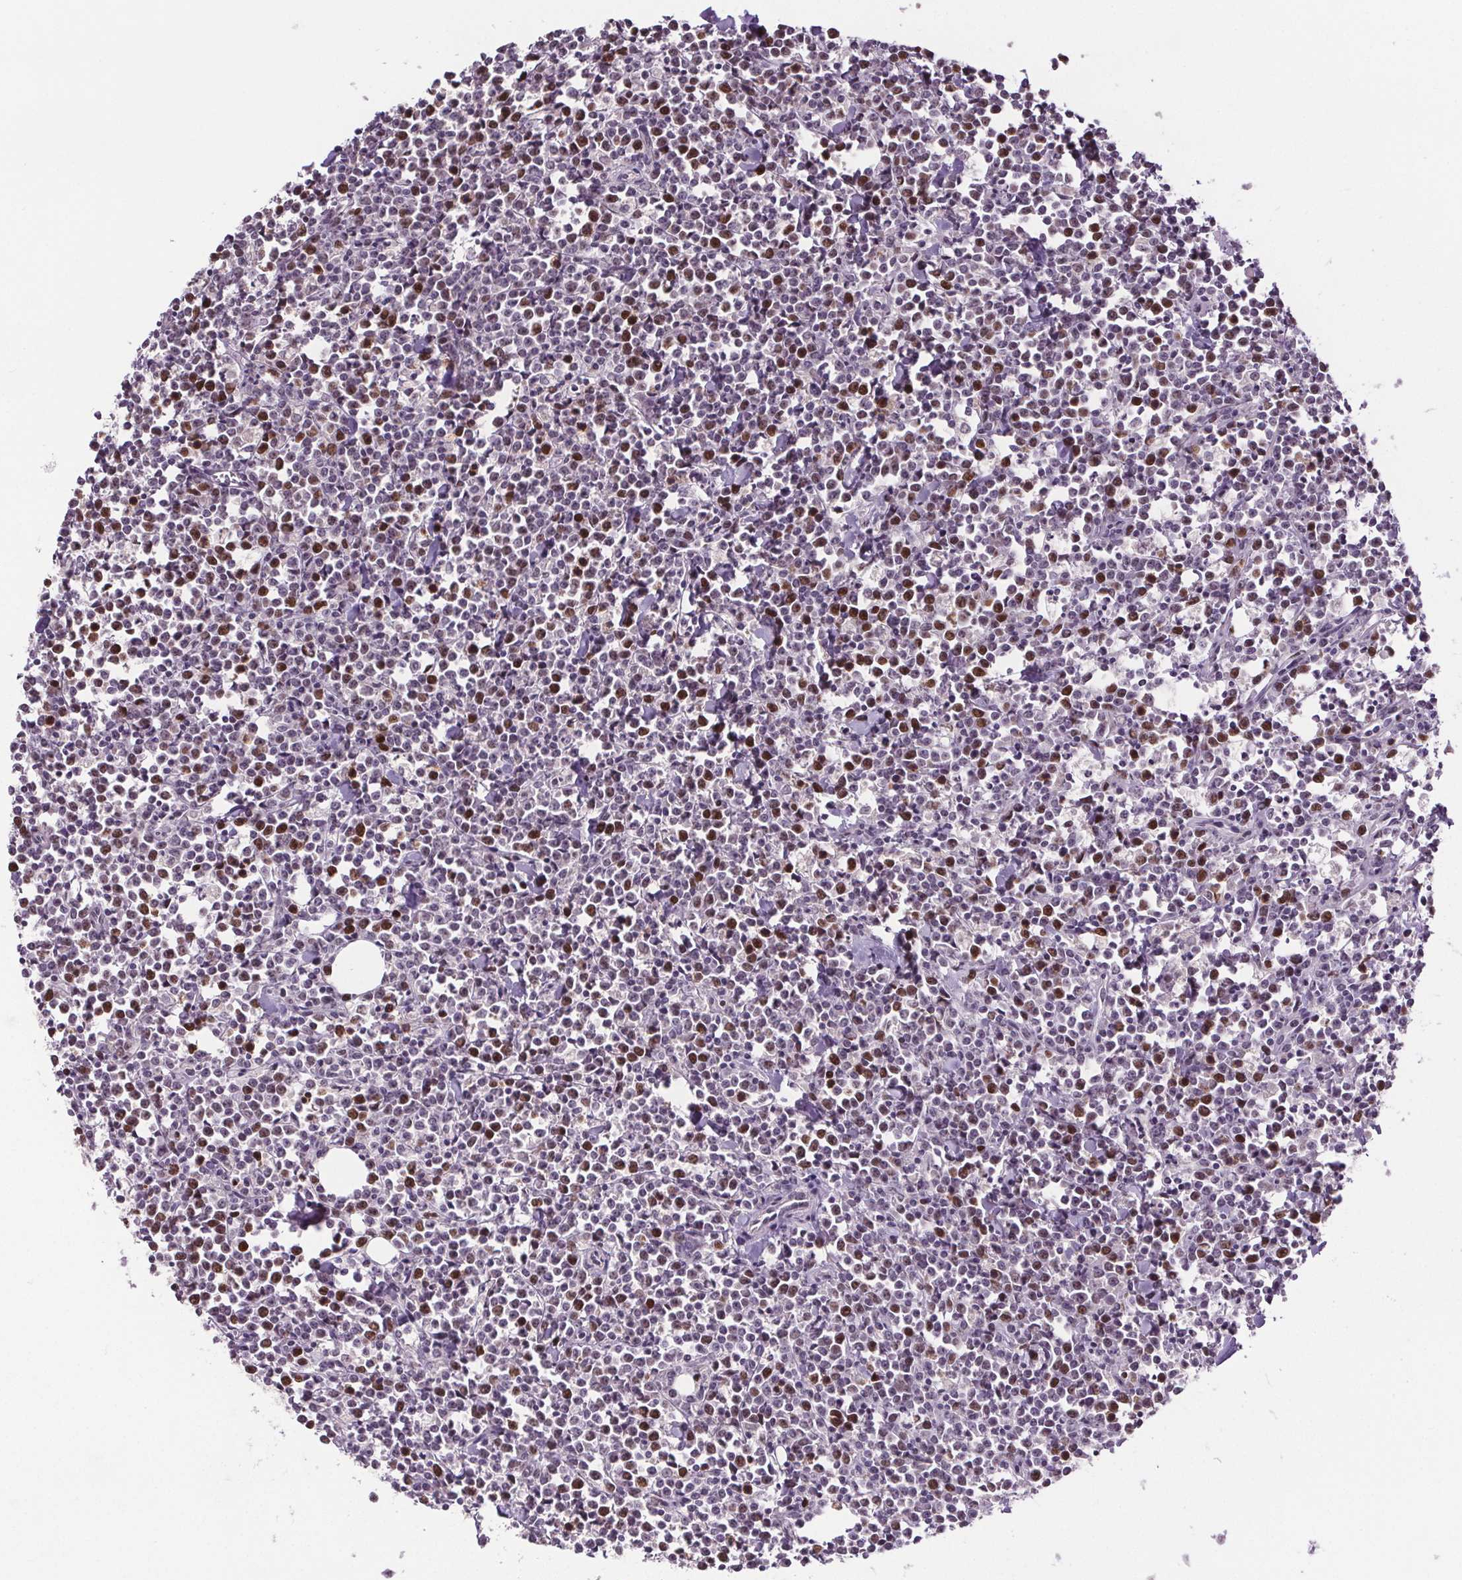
{"staining": {"intensity": "moderate", "quantity": "25%-75%", "location": "nuclear"}, "tissue": "lymphoma", "cell_type": "Tumor cells", "image_type": "cancer", "snomed": [{"axis": "morphology", "description": "Malignant lymphoma, non-Hodgkin's type, High grade"}, {"axis": "topography", "description": "Small intestine"}], "caption": "Tumor cells show medium levels of moderate nuclear positivity in approximately 25%-75% of cells in human lymphoma. The staining is performed using DAB brown chromogen to label protein expression. The nuclei are counter-stained blue using hematoxylin.", "gene": "CENPF", "patient": {"sex": "female", "age": 56}}